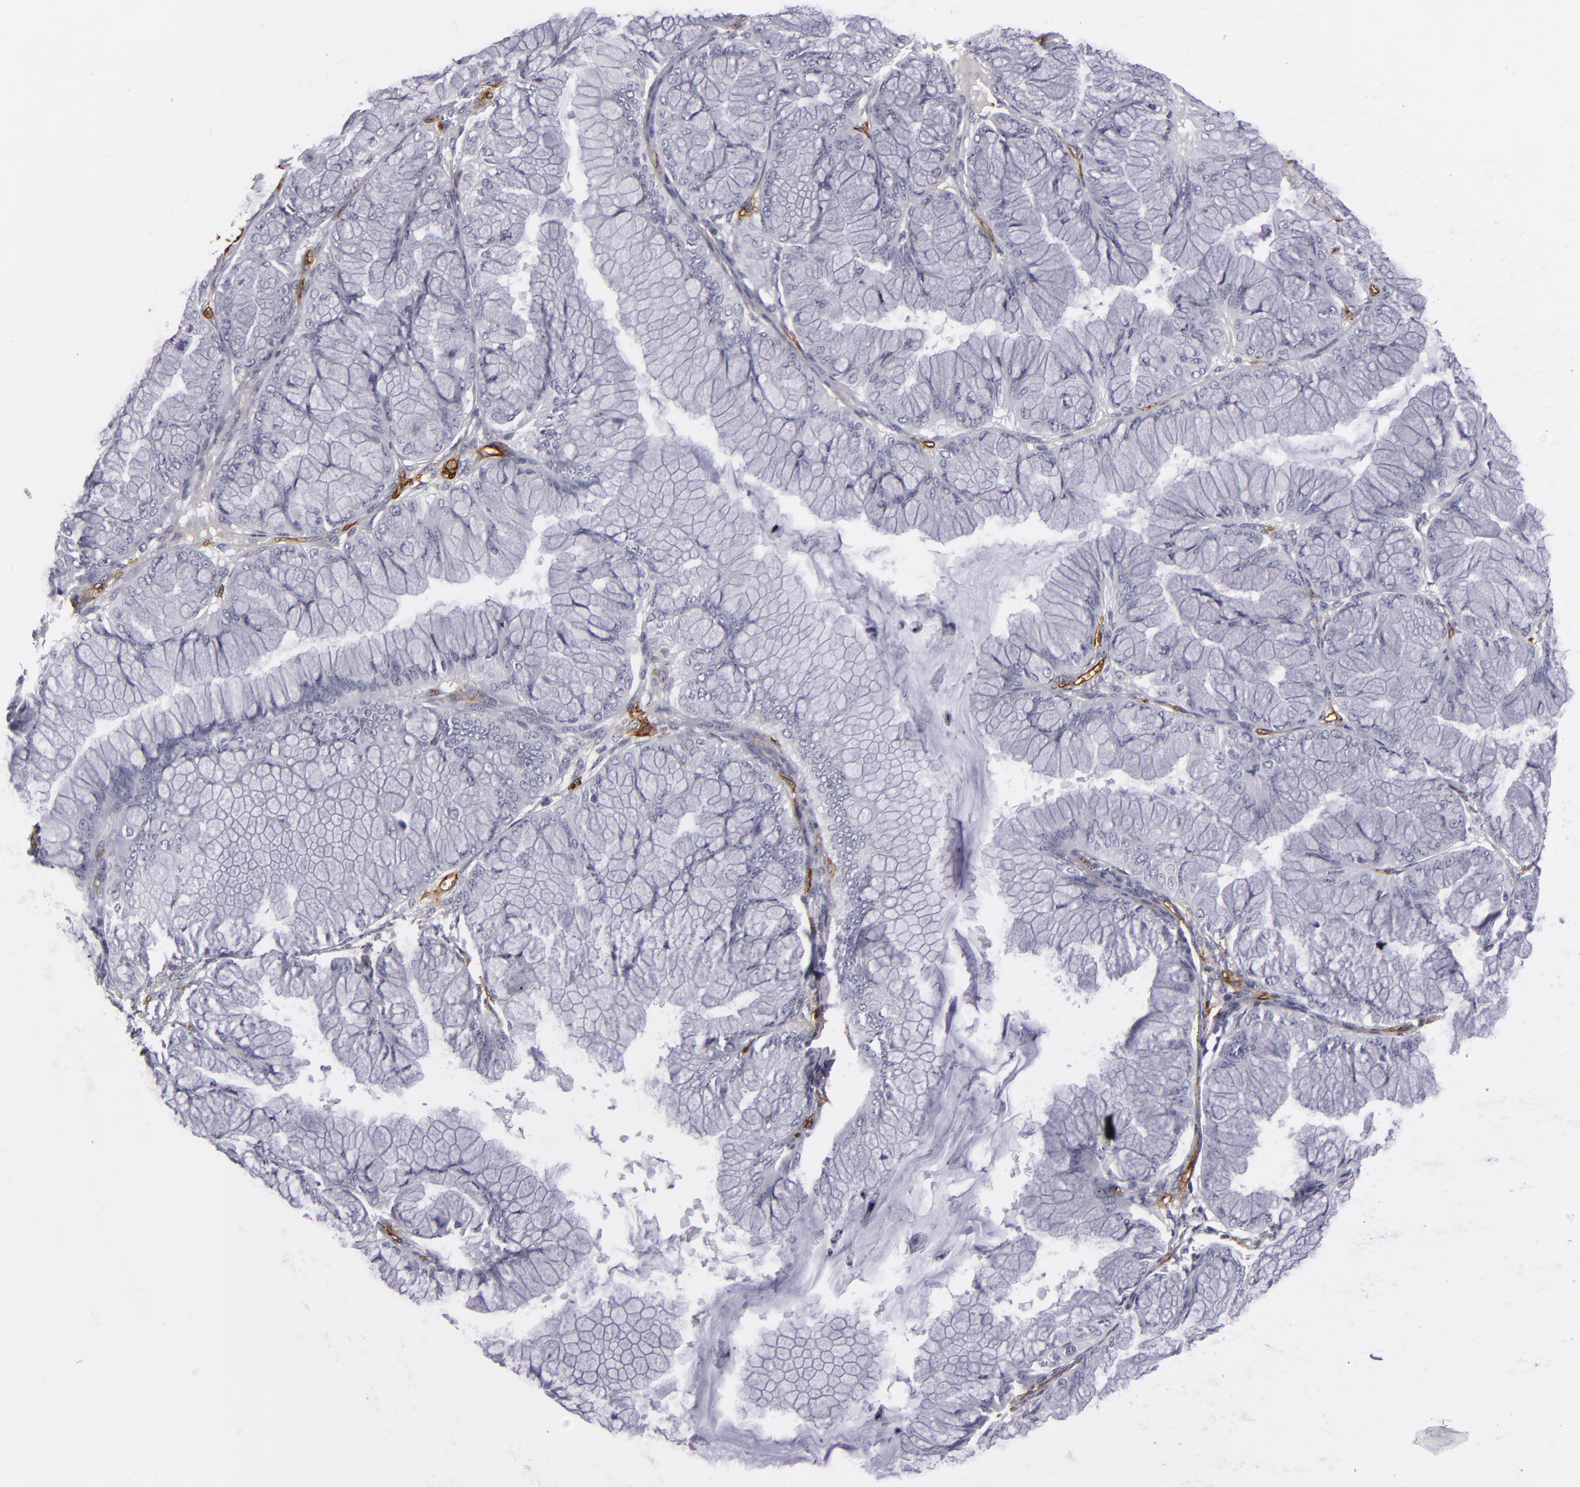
{"staining": {"intensity": "negative", "quantity": "none", "location": "none"}, "tissue": "ovarian cancer", "cell_type": "Tumor cells", "image_type": "cancer", "snomed": [{"axis": "morphology", "description": "Cystadenocarcinoma, mucinous, NOS"}, {"axis": "topography", "description": "Ovary"}], "caption": "Immunohistochemistry (IHC) of human ovarian mucinous cystadenocarcinoma shows no positivity in tumor cells. Nuclei are stained in blue.", "gene": "MCAM", "patient": {"sex": "female", "age": 63}}